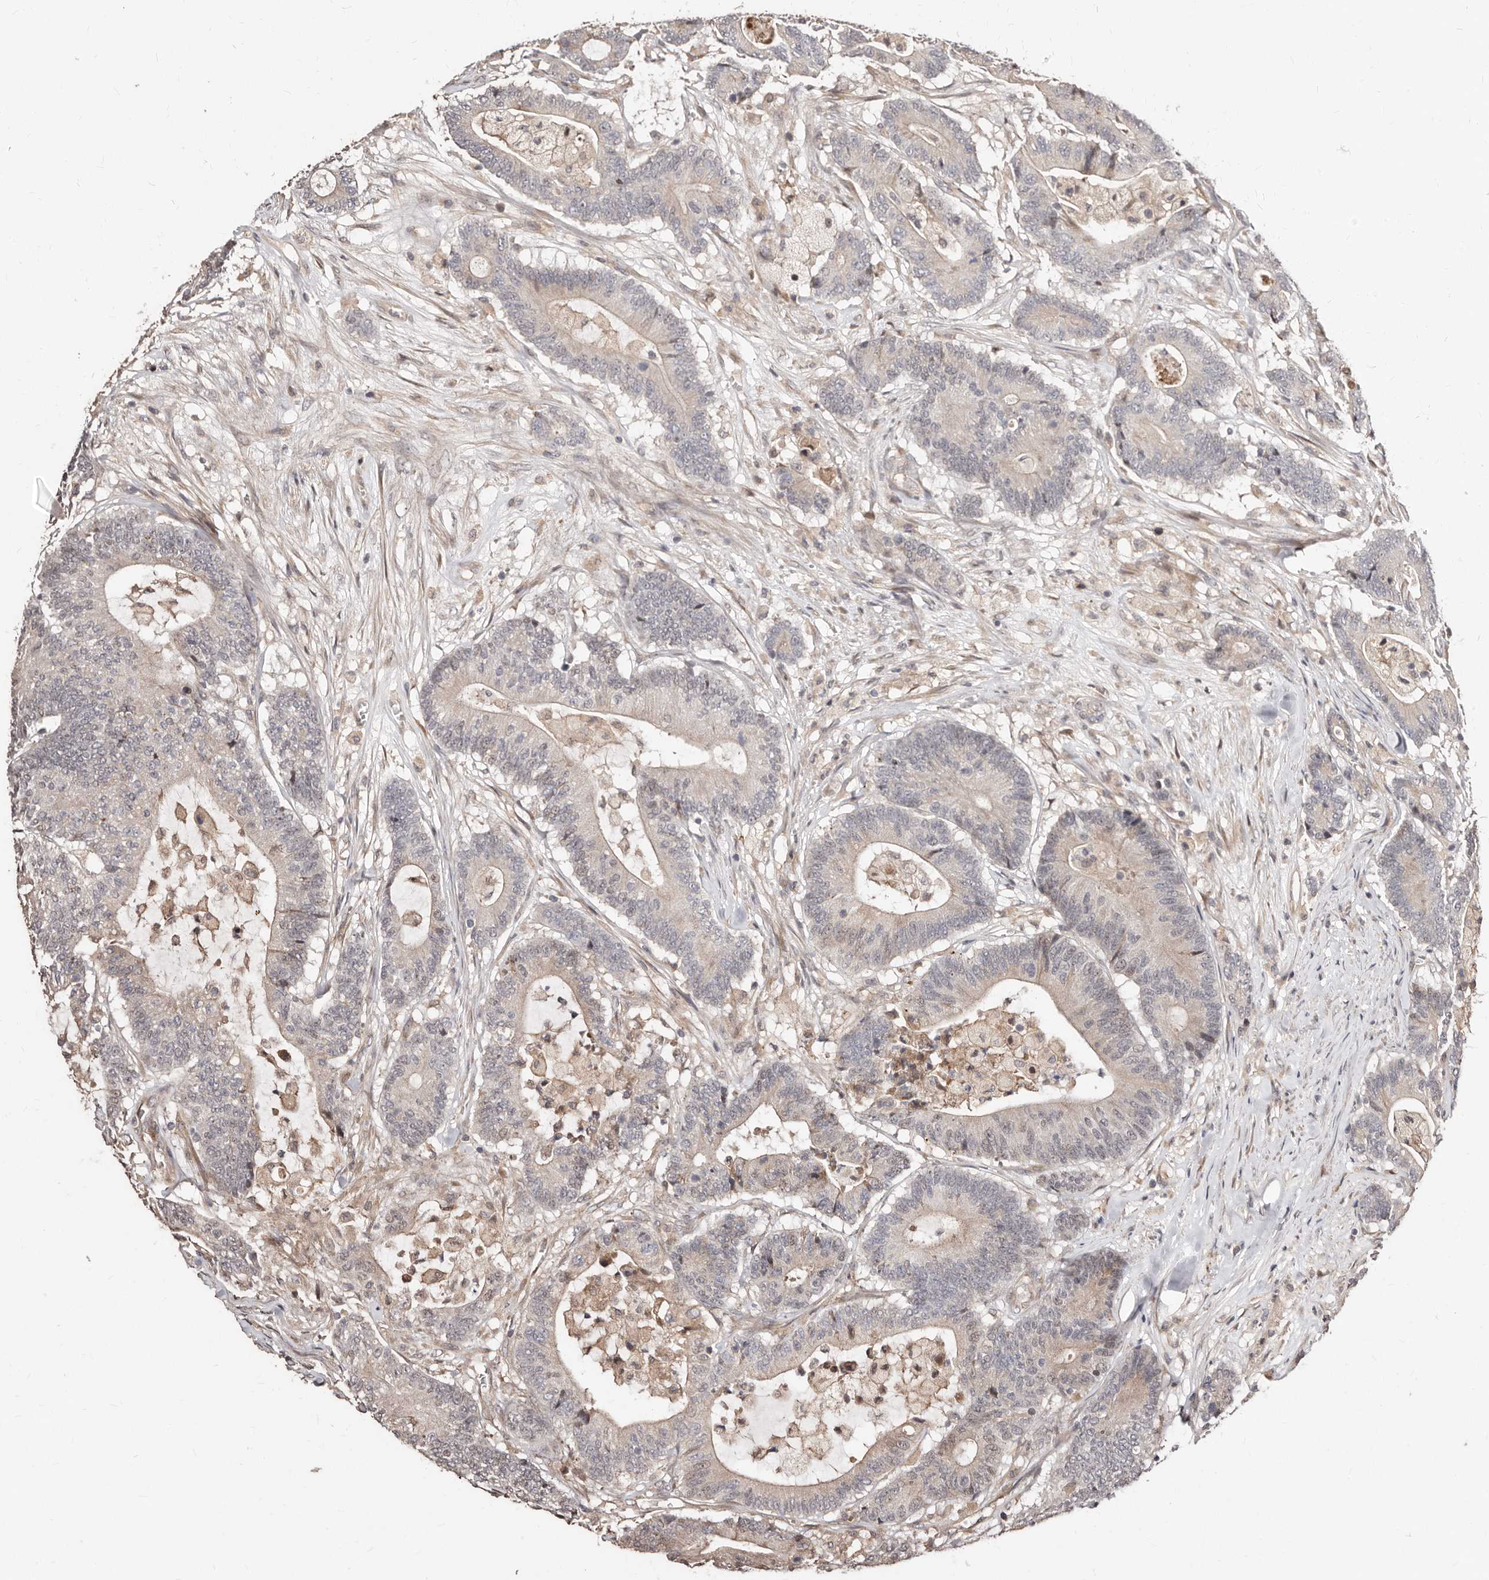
{"staining": {"intensity": "negative", "quantity": "none", "location": "none"}, "tissue": "colorectal cancer", "cell_type": "Tumor cells", "image_type": "cancer", "snomed": [{"axis": "morphology", "description": "Adenocarcinoma, NOS"}, {"axis": "topography", "description": "Colon"}], "caption": "Immunohistochemistry (IHC) of human colorectal adenocarcinoma shows no positivity in tumor cells.", "gene": "APOL6", "patient": {"sex": "female", "age": 84}}